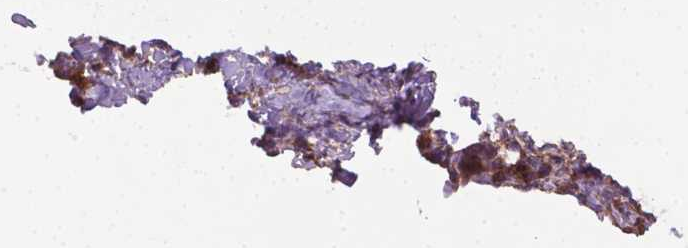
{"staining": {"intensity": "negative", "quantity": "none", "location": "none"}, "tissue": "cervical cancer", "cell_type": "Tumor cells", "image_type": "cancer", "snomed": [{"axis": "morphology", "description": "Adenocarcinoma, NOS"}, {"axis": "topography", "description": "Cervix"}], "caption": "Immunohistochemical staining of cervical cancer (adenocarcinoma) reveals no significant staining in tumor cells.", "gene": "ACAD10", "patient": {"sex": "female", "age": 61}}